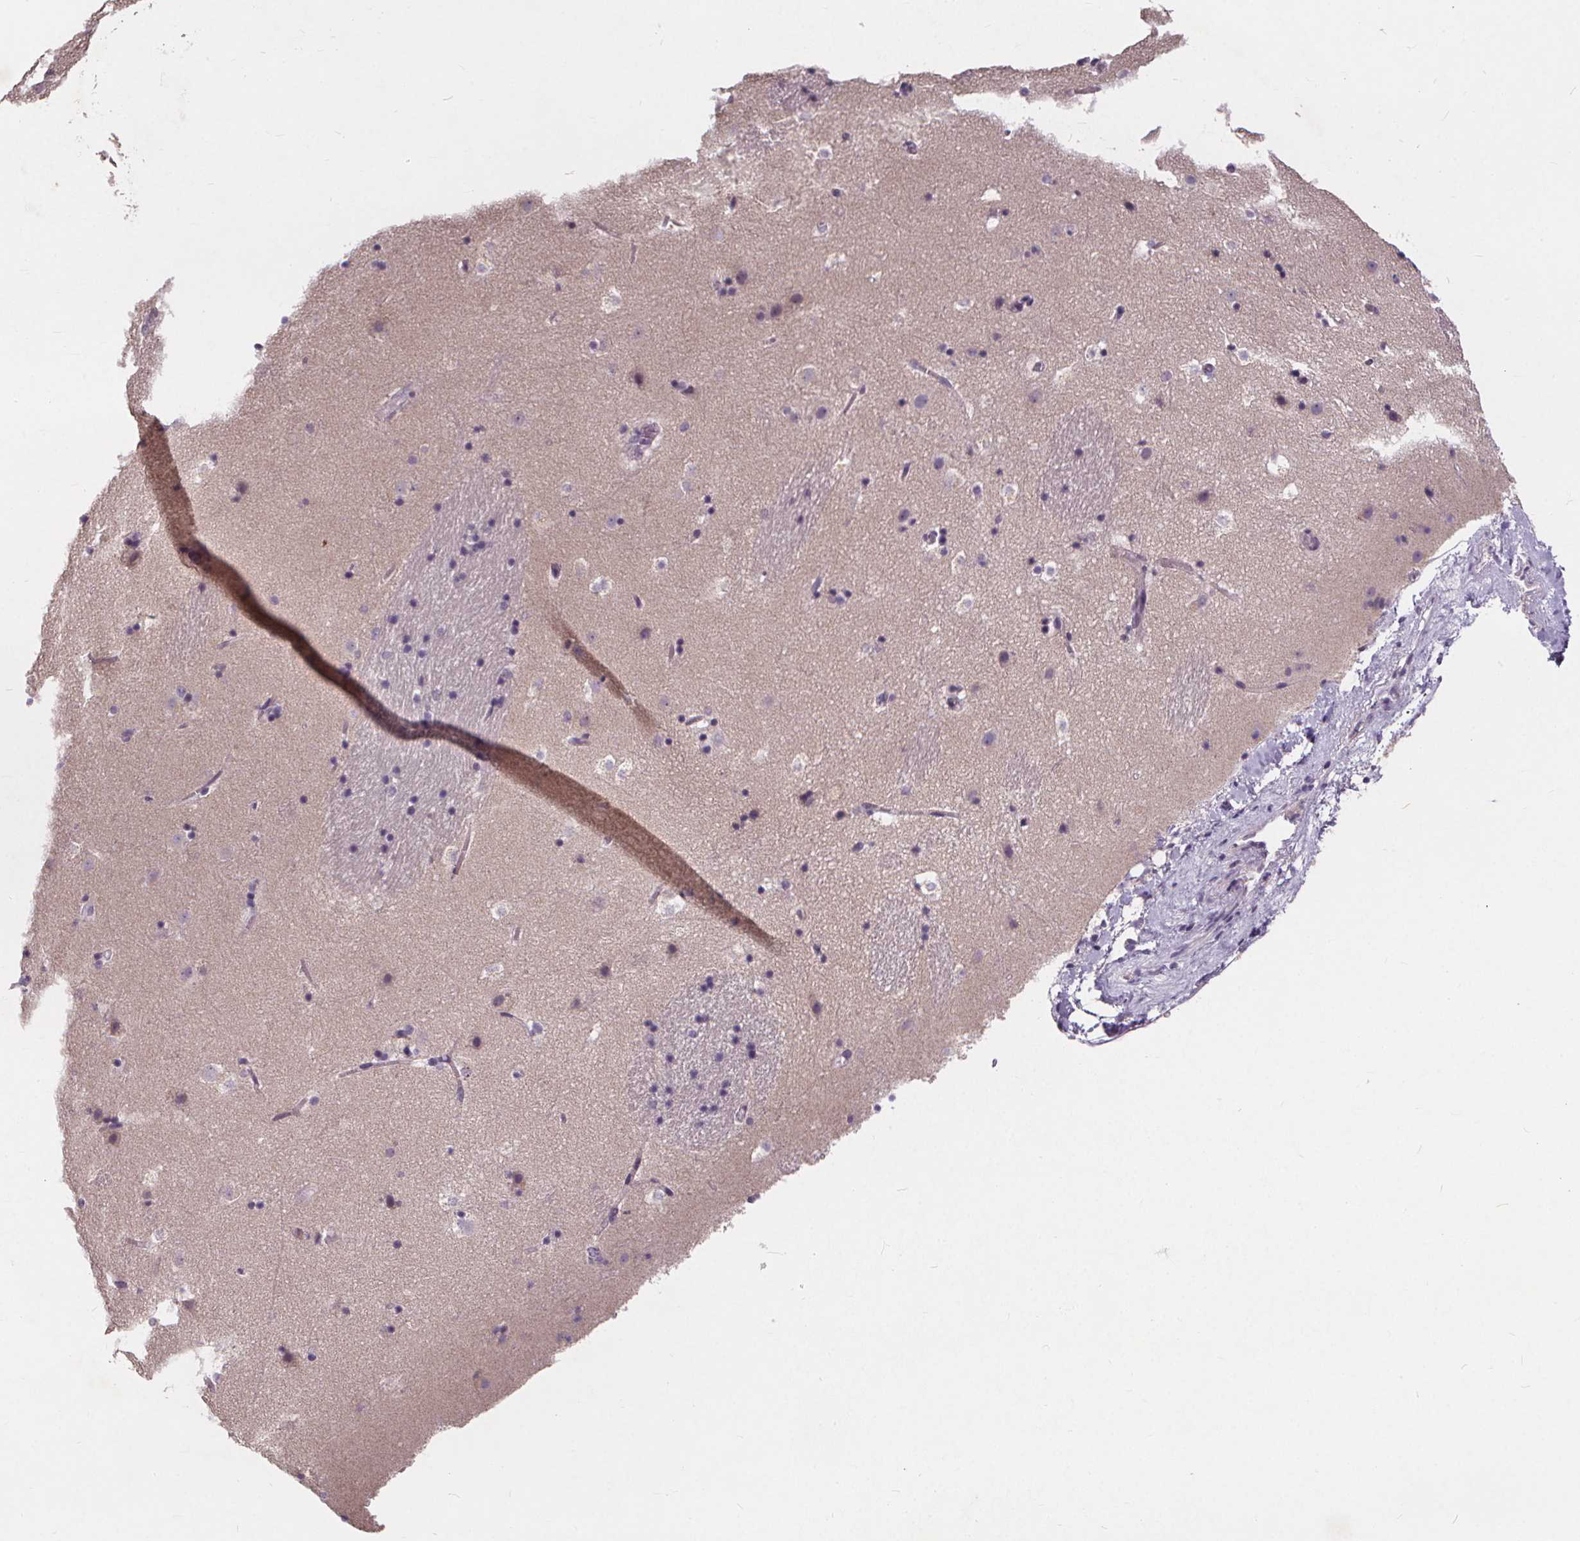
{"staining": {"intensity": "negative", "quantity": "none", "location": "none"}, "tissue": "caudate", "cell_type": "Glial cells", "image_type": "normal", "snomed": [{"axis": "morphology", "description": "Normal tissue, NOS"}, {"axis": "topography", "description": "Lateral ventricle wall"}], "caption": "Immunohistochemical staining of benign human caudate exhibits no significant staining in glial cells. (DAB immunohistochemistry (IHC) visualized using brightfield microscopy, high magnification).", "gene": "ATP6V1D", "patient": {"sex": "male", "age": 37}}